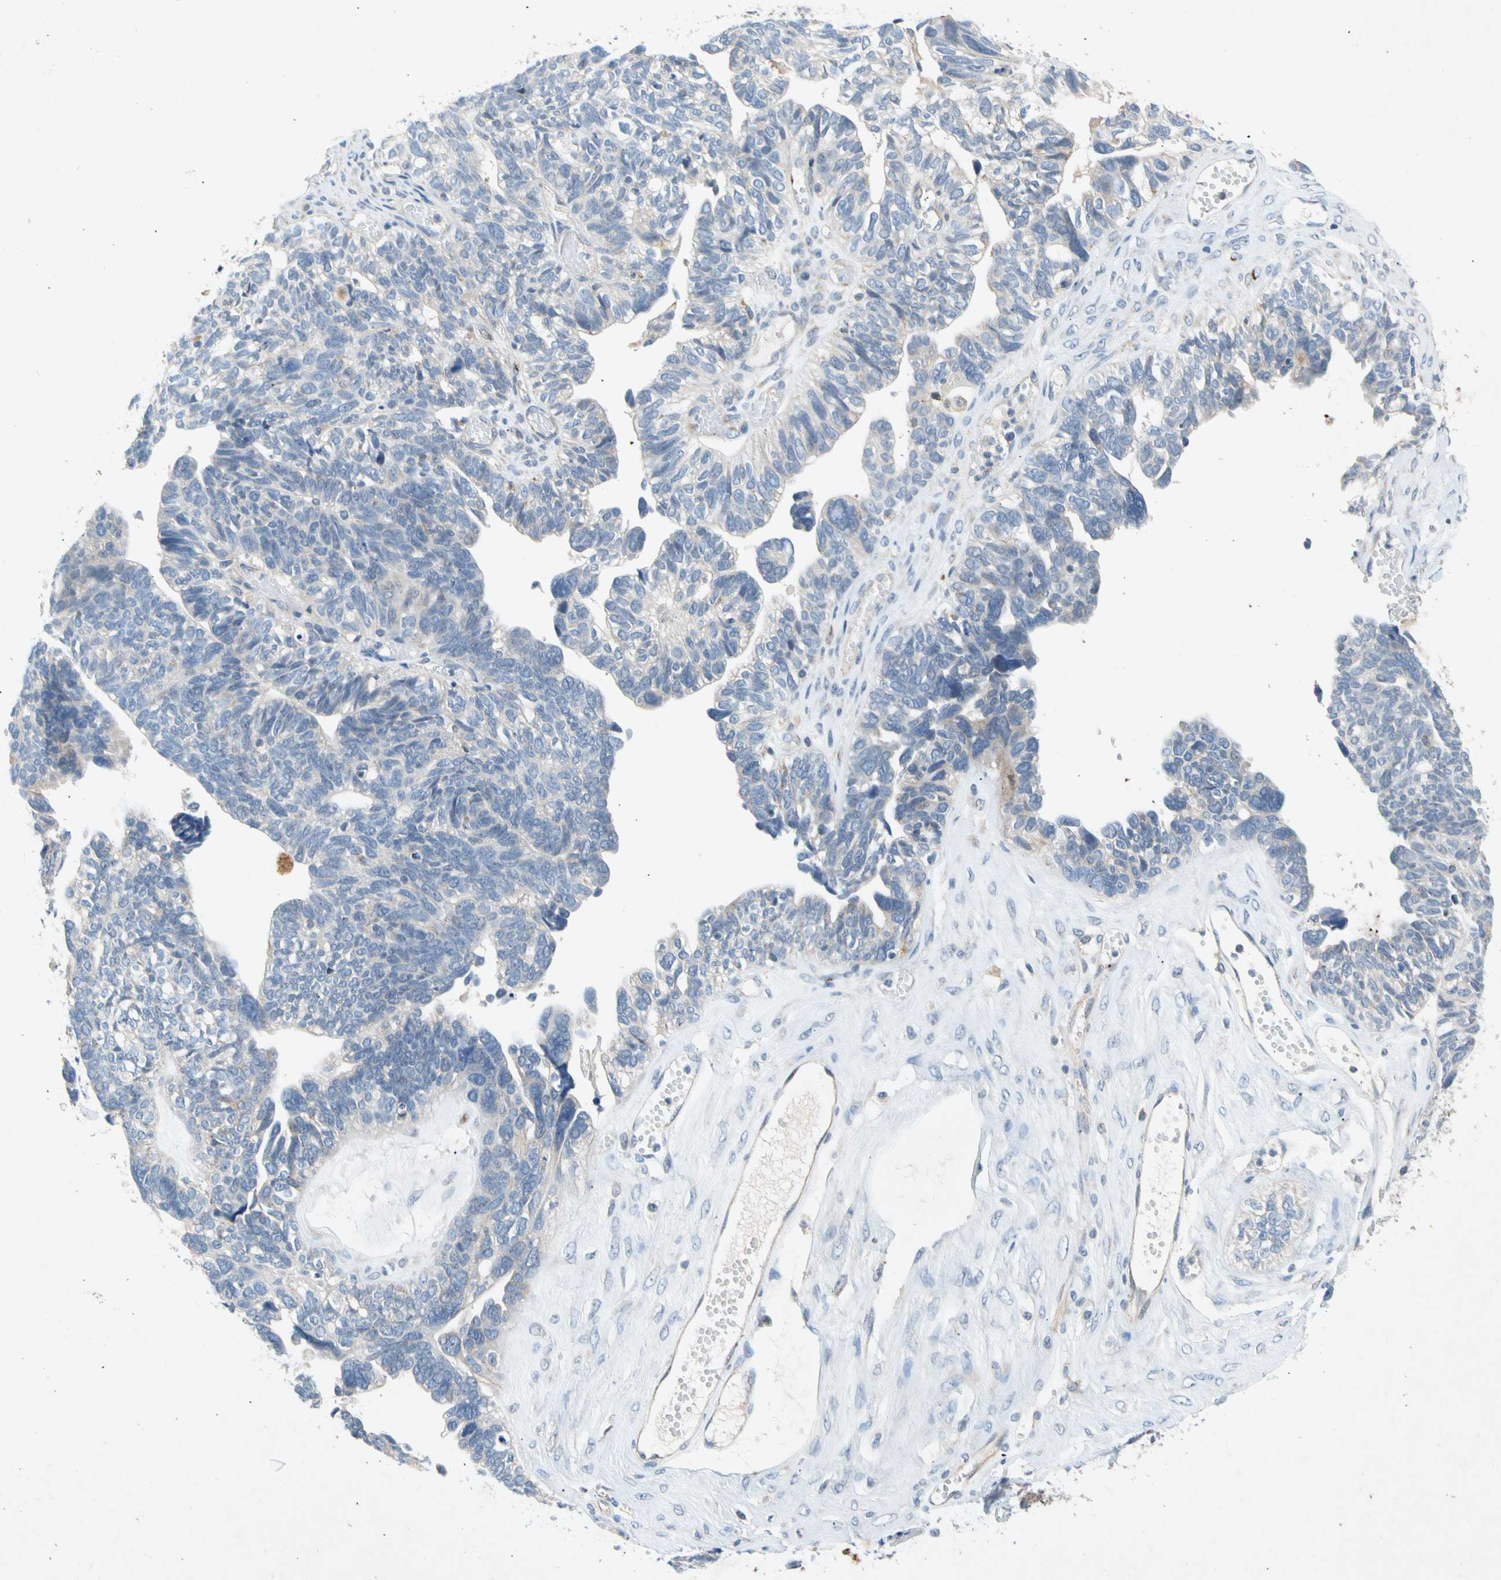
{"staining": {"intensity": "negative", "quantity": "none", "location": "none"}, "tissue": "ovarian cancer", "cell_type": "Tumor cells", "image_type": "cancer", "snomed": [{"axis": "morphology", "description": "Cystadenocarcinoma, serous, NOS"}, {"axis": "topography", "description": "Ovary"}], "caption": "IHC micrograph of neoplastic tissue: human ovarian serous cystadenocarcinoma stained with DAB (3,3'-diaminobenzidine) demonstrates no significant protein staining in tumor cells. (DAB (3,3'-diaminobenzidine) IHC visualized using brightfield microscopy, high magnification).", "gene": "GASK1B", "patient": {"sex": "female", "age": 79}}